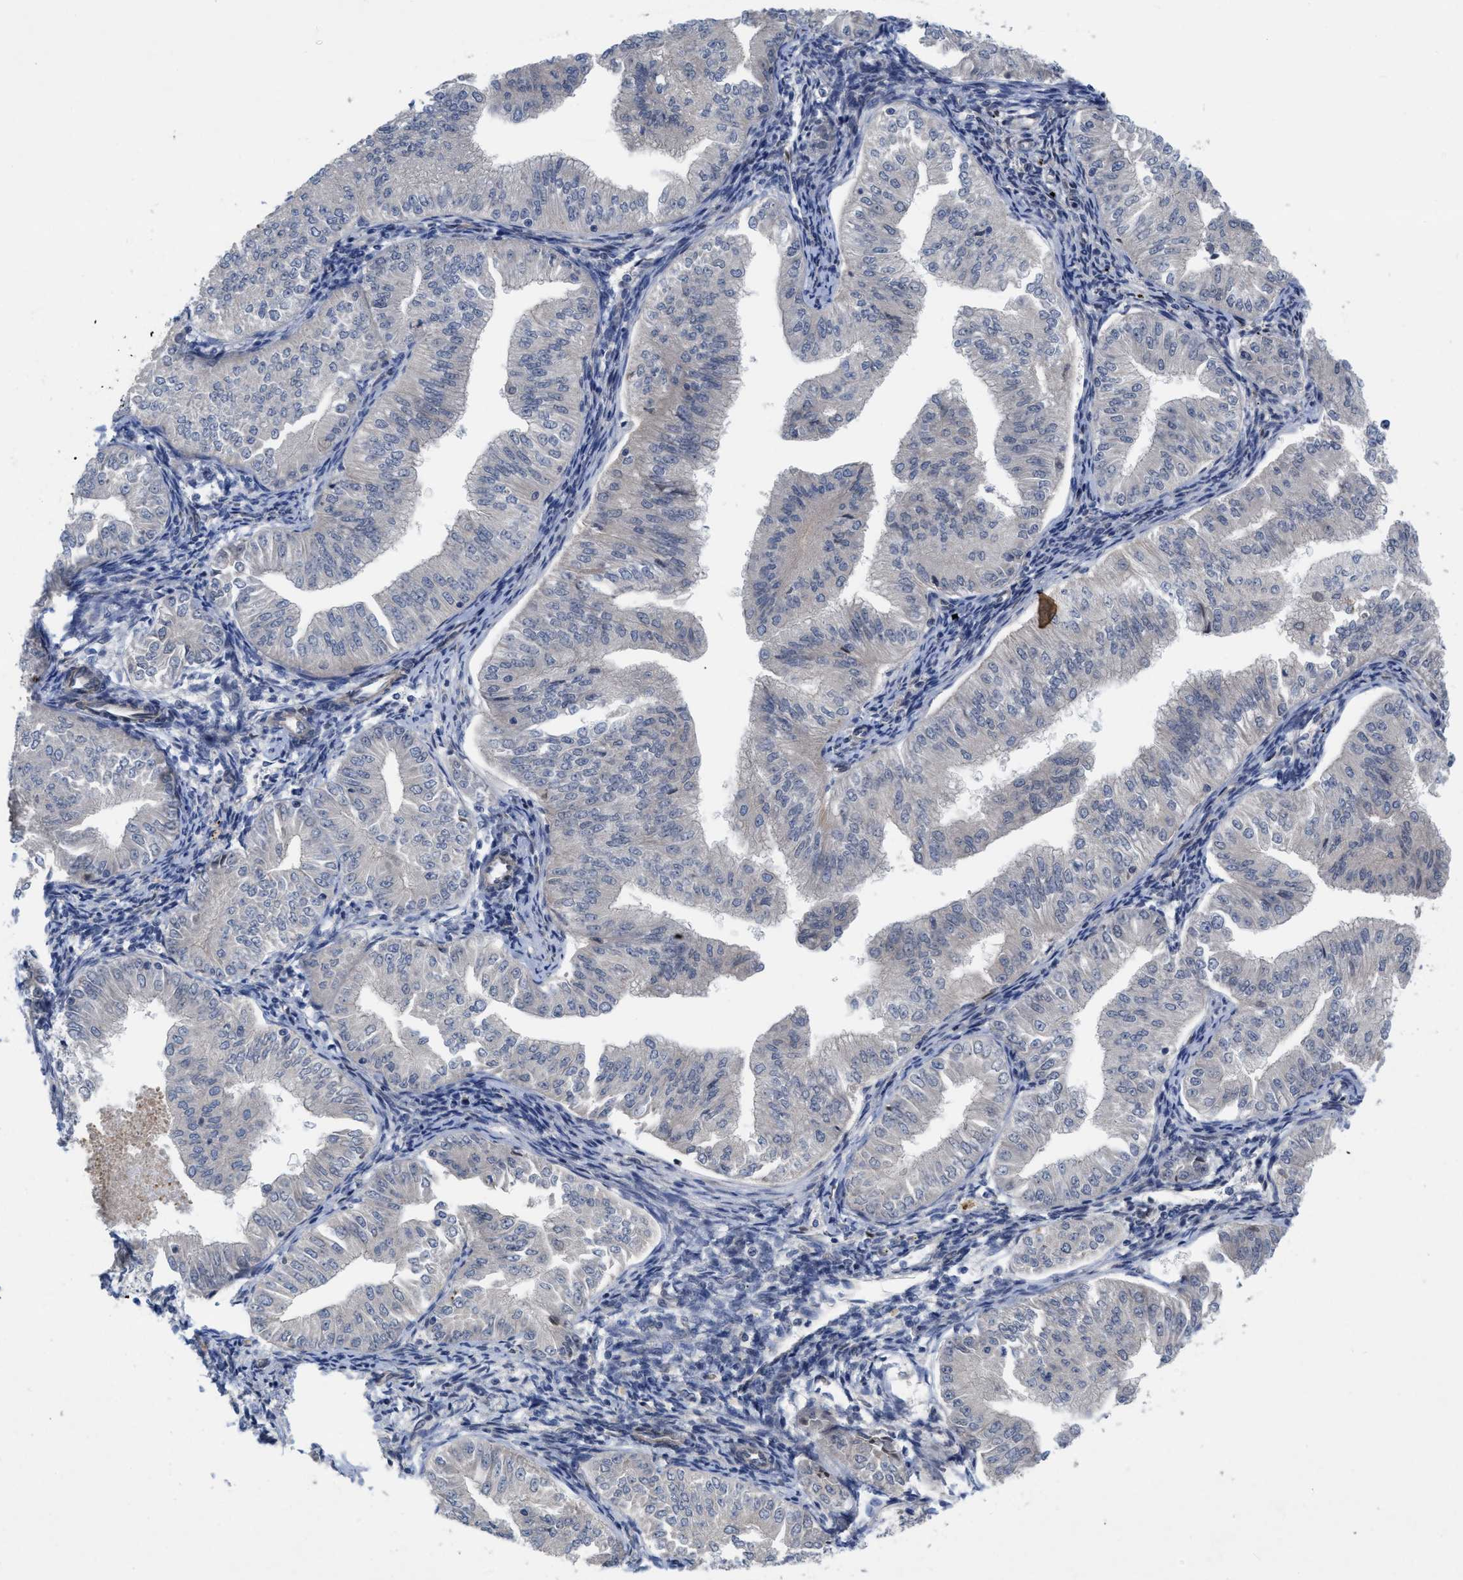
{"staining": {"intensity": "negative", "quantity": "none", "location": "none"}, "tissue": "endometrial cancer", "cell_type": "Tumor cells", "image_type": "cancer", "snomed": [{"axis": "morphology", "description": "Normal tissue, NOS"}, {"axis": "morphology", "description": "Adenocarcinoma, NOS"}, {"axis": "topography", "description": "Endometrium"}], "caption": "Tumor cells show no significant protein positivity in endometrial cancer.", "gene": "NDEL1", "patient": {"sex": "female", "age": 53}}